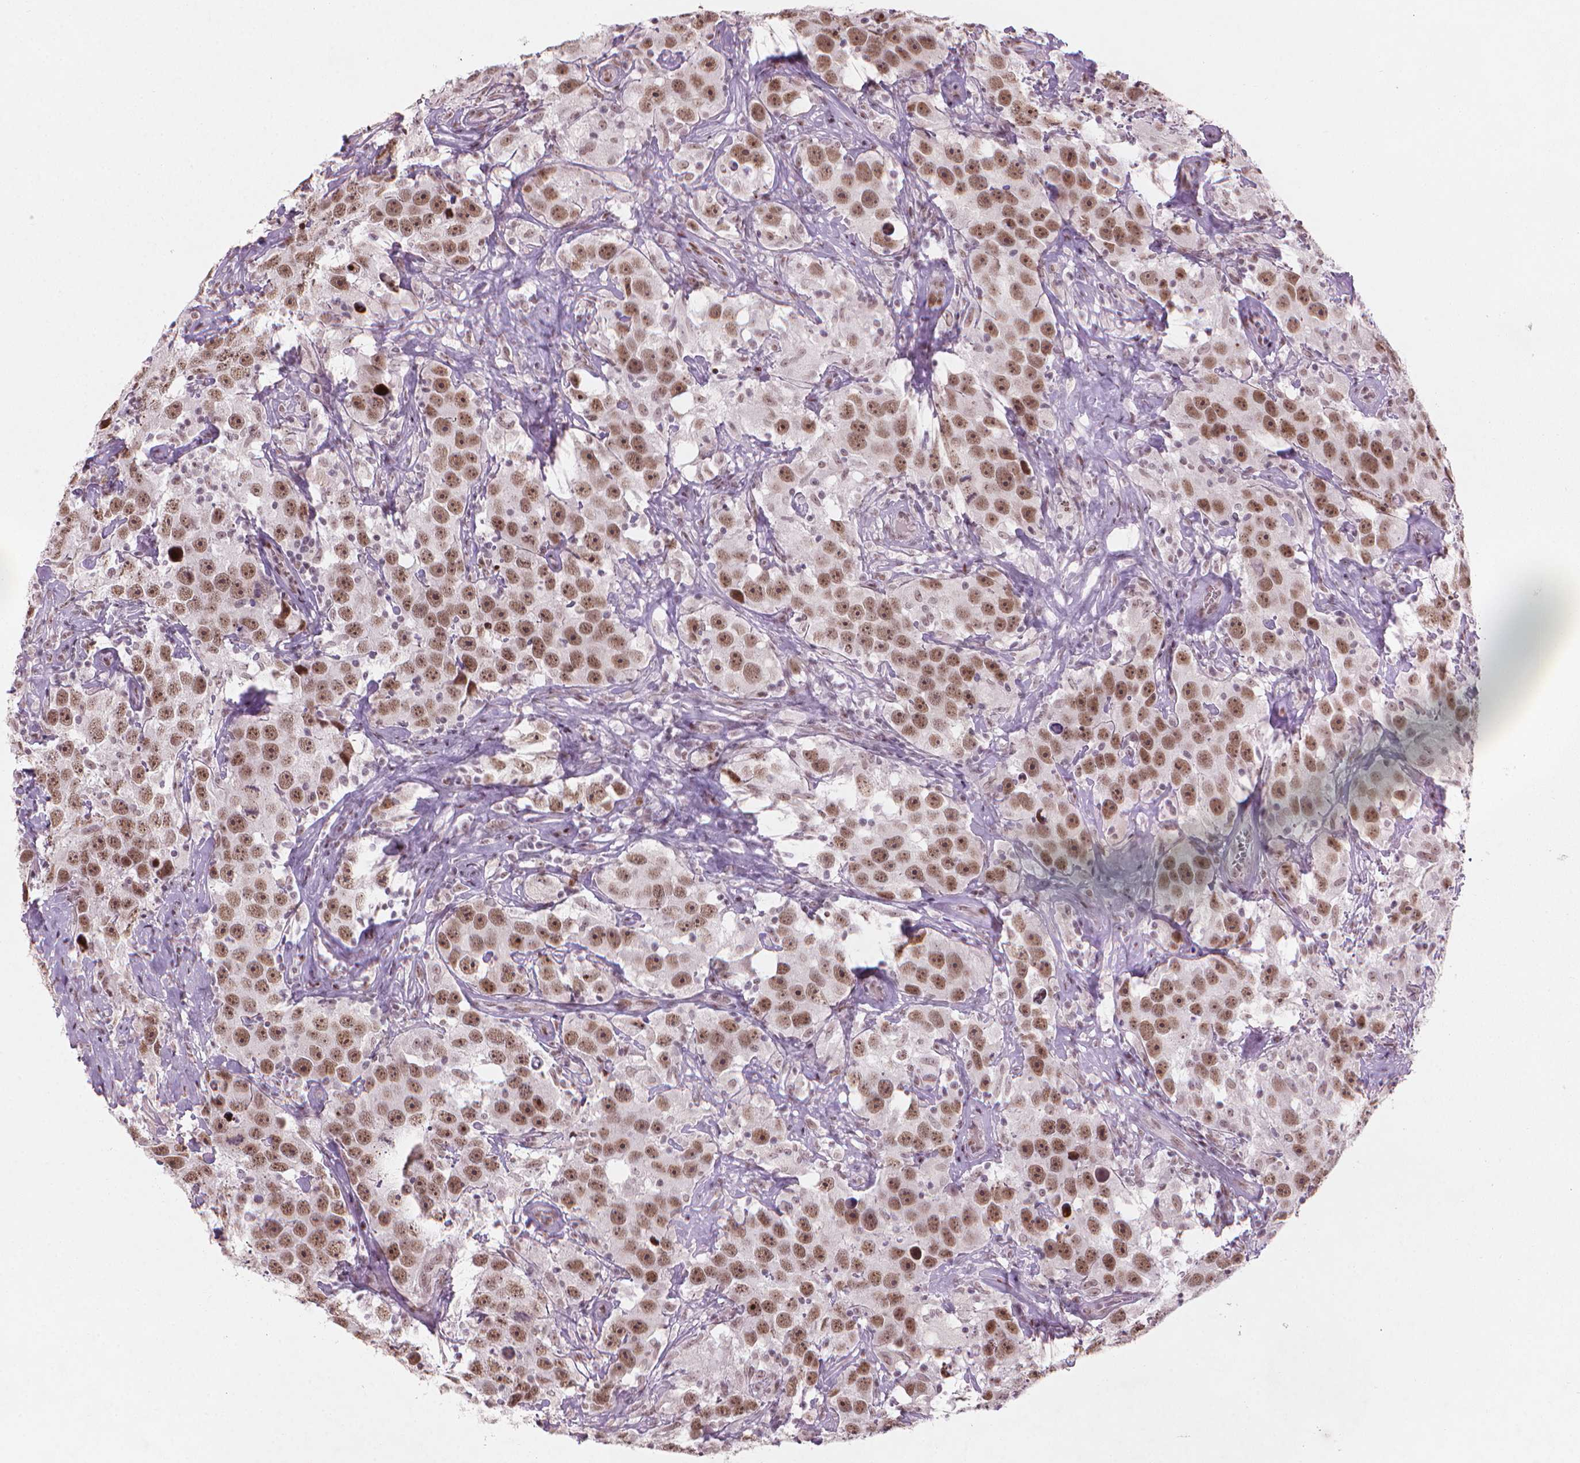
{"staining": {"intensity": "strong", "quantity": ">75%", "location": "nuclear"}, "tissue": "testis cancer", "cell_type": "Tumor cells", "image_type": "cancer", "snomed": [{"axis": "morphology", "description": "Seminoma, NOS"}, {"axis": "topography", "description": "Testis"}], "caption": "DAB (3,3'-diaminobenzidine) immunohistochemical staining of human testis seminoma reveals strong nuclear protein expression in approximately >75% of tumor cells. The protein of interest is stained brown, and the nuclei are stained in blue (DAB IHC with brightfield microscopy, high magnification).", "gene": "HES7", "patient": {"sex": "male", "age": 49}}